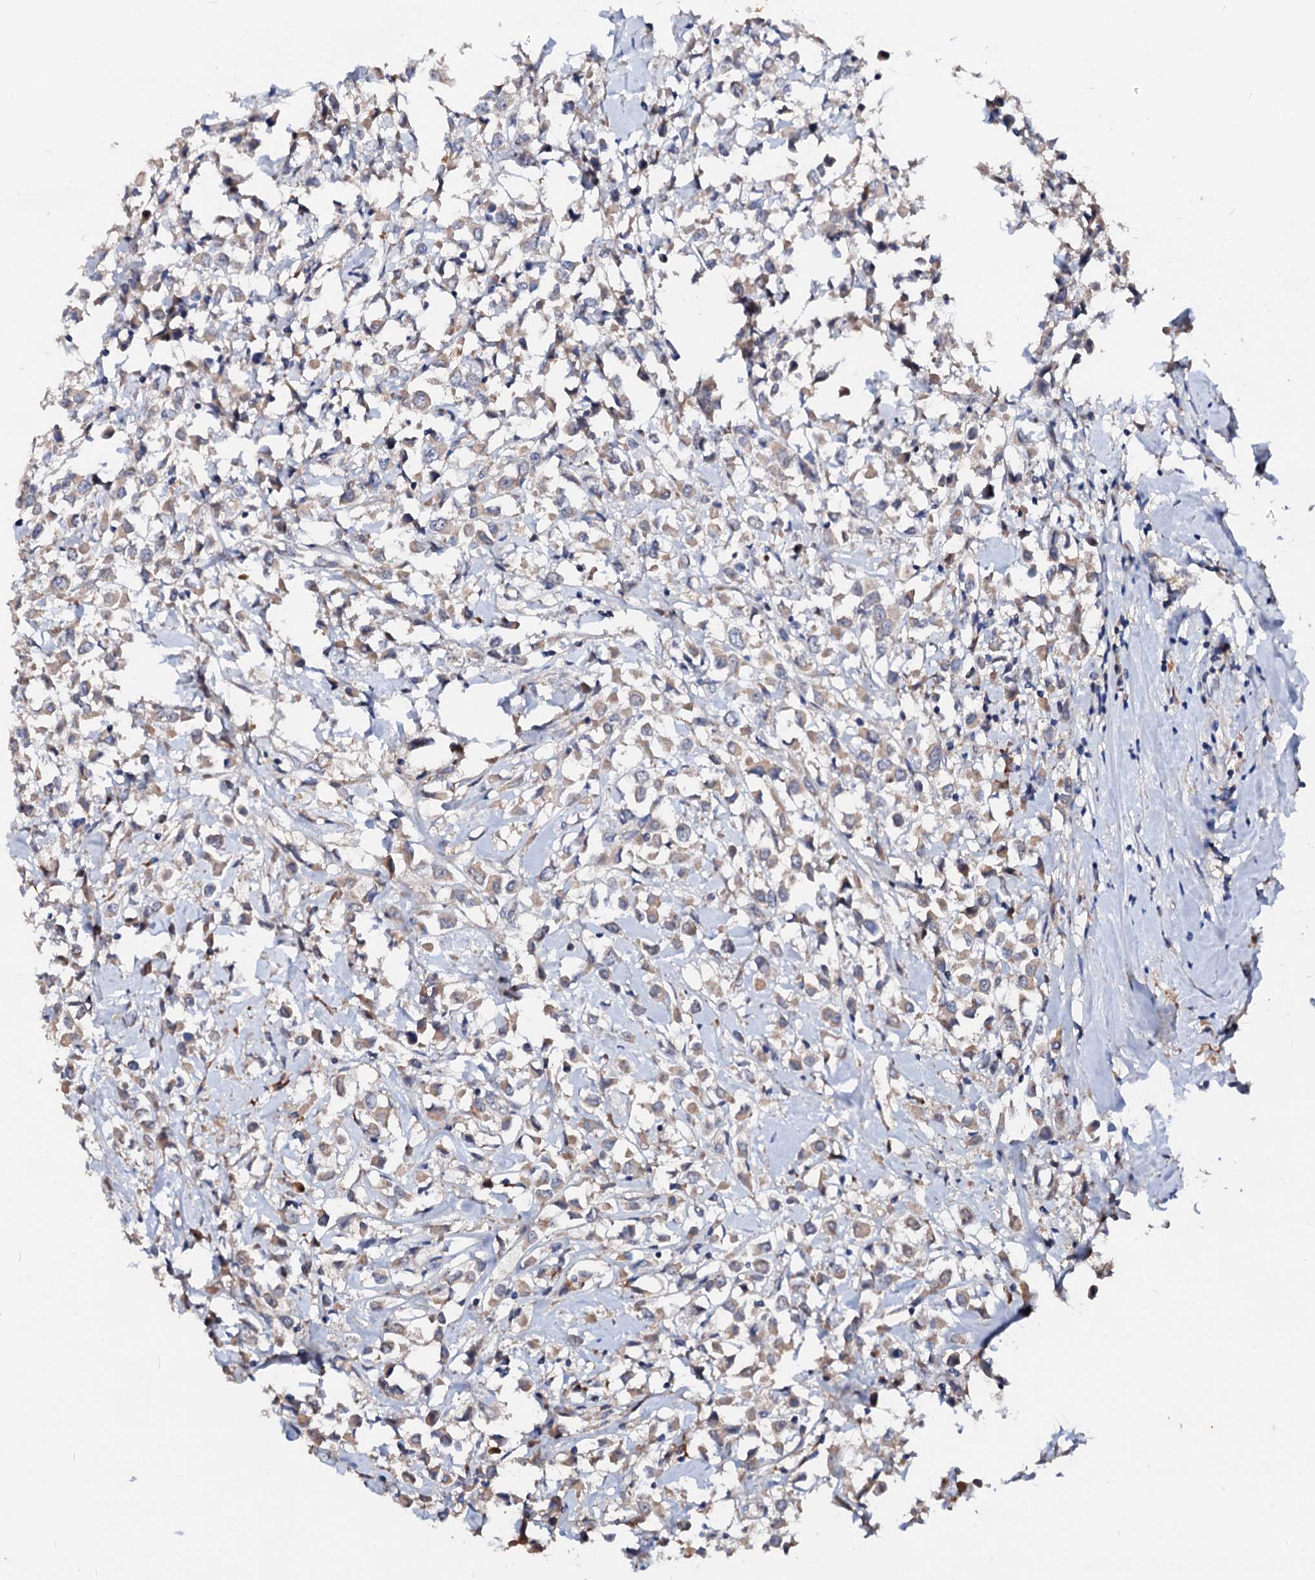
{"staining": {"intensity": "weak", "quantity": ">75%", "location": "cytoplasmic/membranous"}, "tissue": "breast cancer", "cell_type": "Tumor cells", "image_type": "cancer", "snomed": [{"axis": "morphology", "description": "Duct carcinoma"}, {"axis": "topography", "description": "Breast"}], "caption": "Approximately >75% of tumor cells in breast cancer show weak cytoplasmic/membranous protein positivity as visualized by brown immunohistochemical staining.", "gene": "EXTL1", "patient": {"sex": "female", "age": 87}}